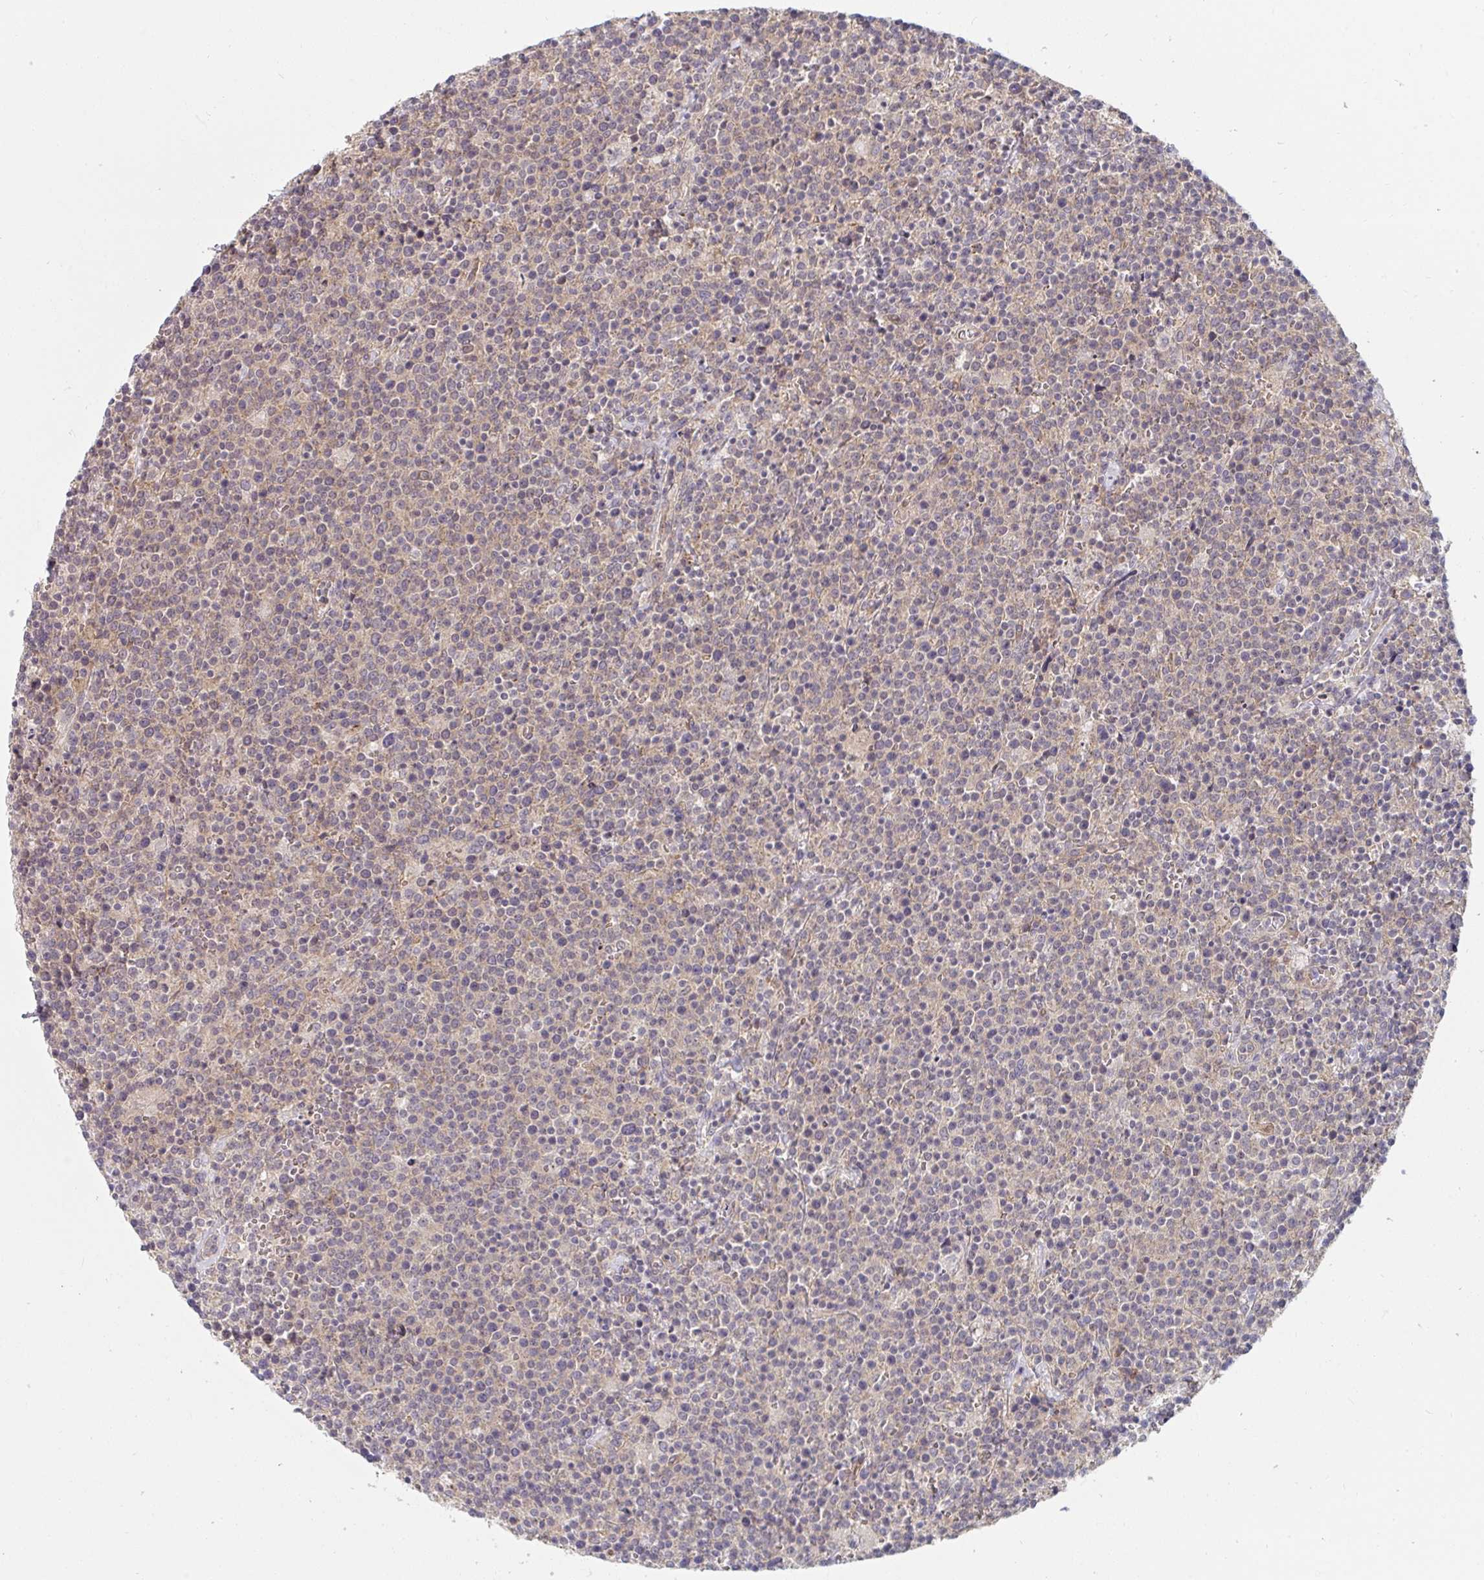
{"staining": {"intensity": "weak", "quantity": "25%-75%", "location": "cytoplasmic/membranous"}, "tissue": "lymphoma", "cell_type": "Tumor cells", "image_type": "cancer", "snomed": [{"axis": "morphology", "description": "Malignant lymphoma, non-Hodgkin's type, High grade"}, {"axis": "topography", "description": "Lymph node"}], "caption": "Protein staining exhibits weak cytoplasmic/membranous expression in about 25%-75% of tumor cells in malignant lymphoma, non-Hodgkin's type (high-grade).", "gene": "CASP9", "patient": {"sex": "male", "age": 61}}